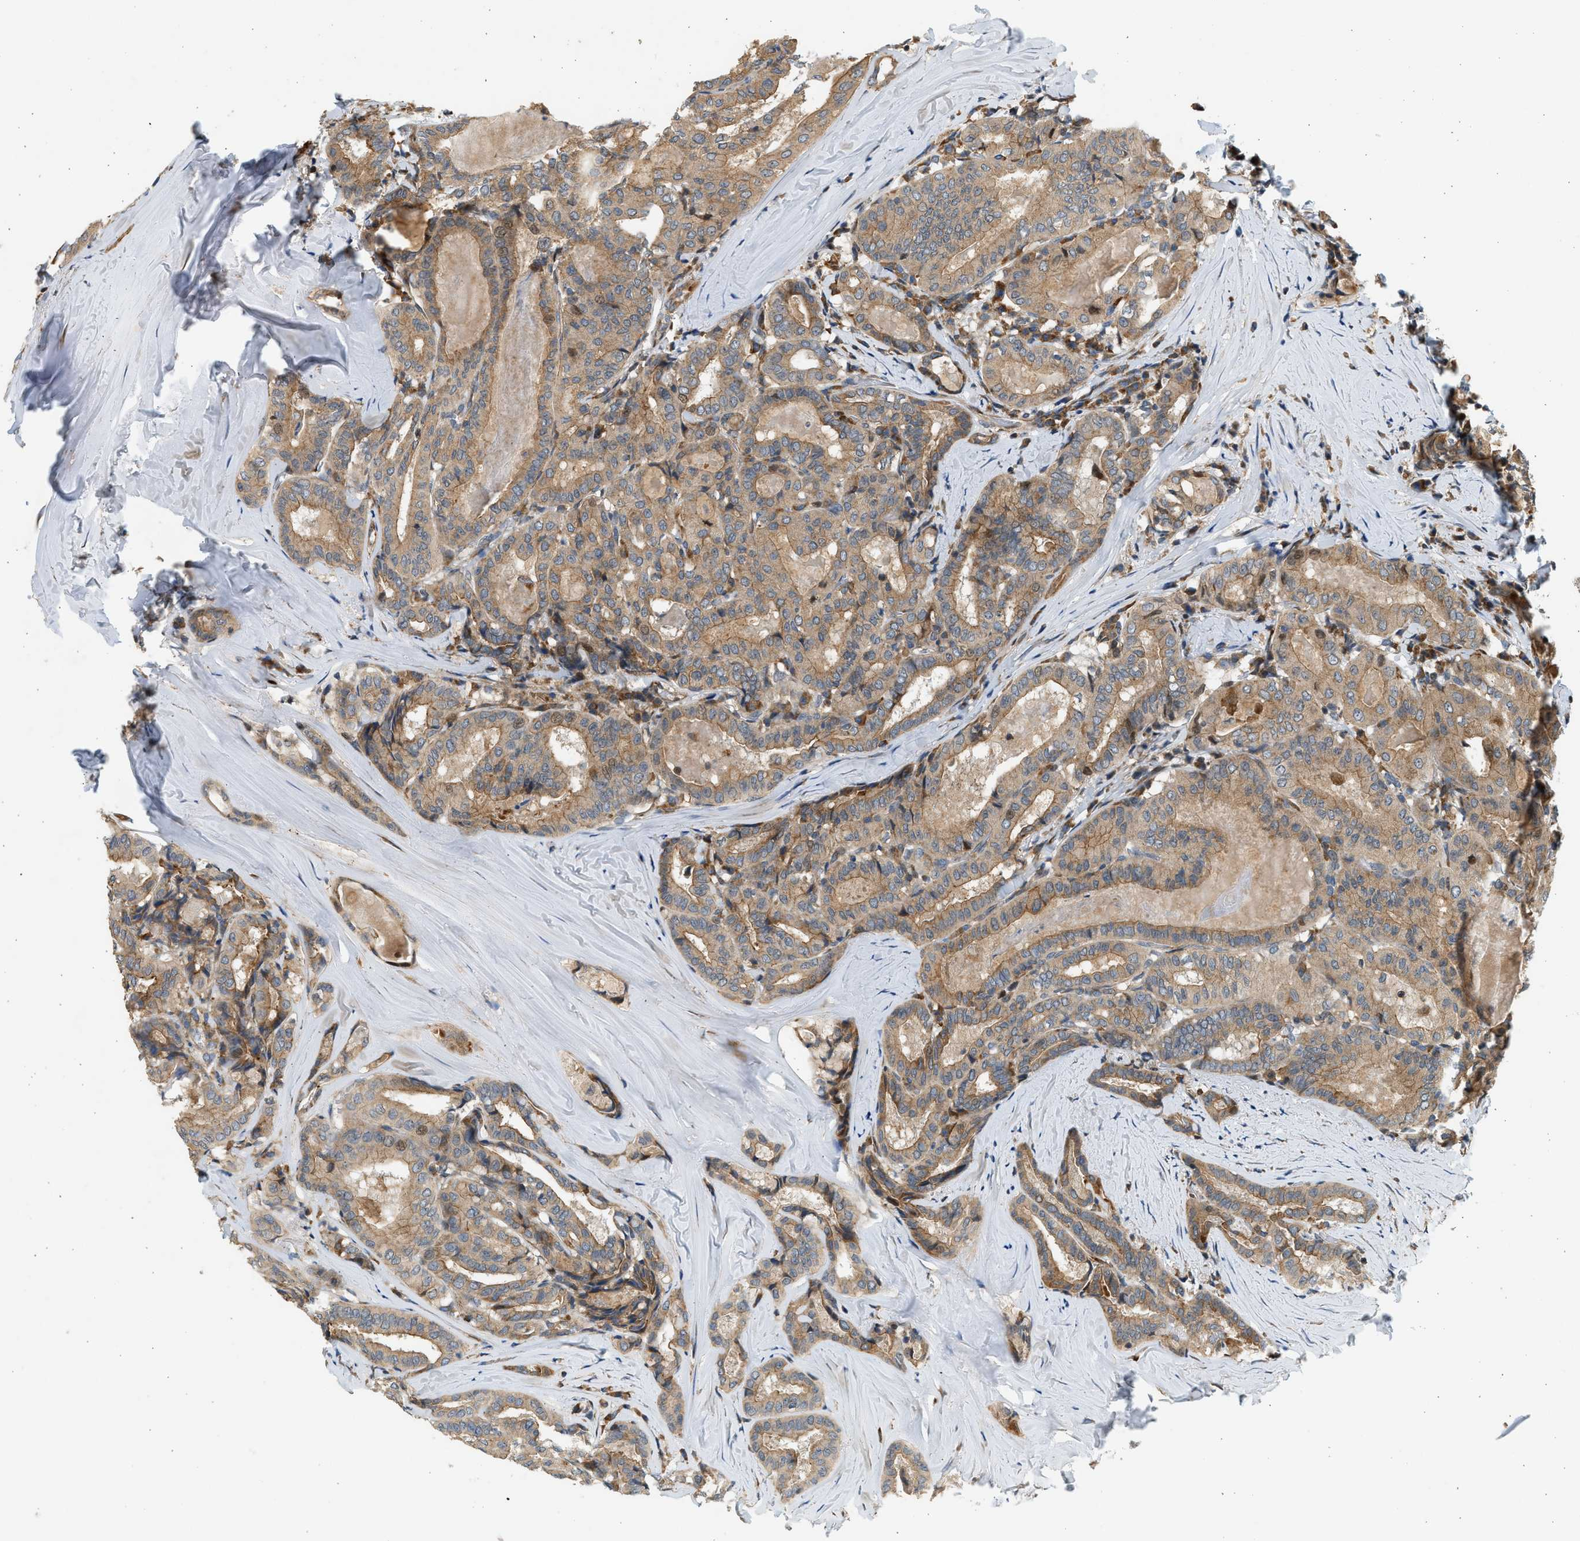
{"staining": {"intensity": "moderate", "quantity": ">75%", "location": "cytoplasmic/membranous"}, "tissue": "thyroid cancer", "cell_type": "Tumor cells", "image_type": "cancer", "snomed": [{"axis": "morphology", "description": "Papillary adenocarcinoma, NOS"}, {"axis": "topography", "description": "Thyroid gland"}], "caption": "Immunohistochemical staining of thyroid cancer displays medium levels of moderate cytoplasmic/membranous staining in approximately >75% of tumor cells.", "gene": "NRSN2", "patient": {"sex": "female", "age": 42}}